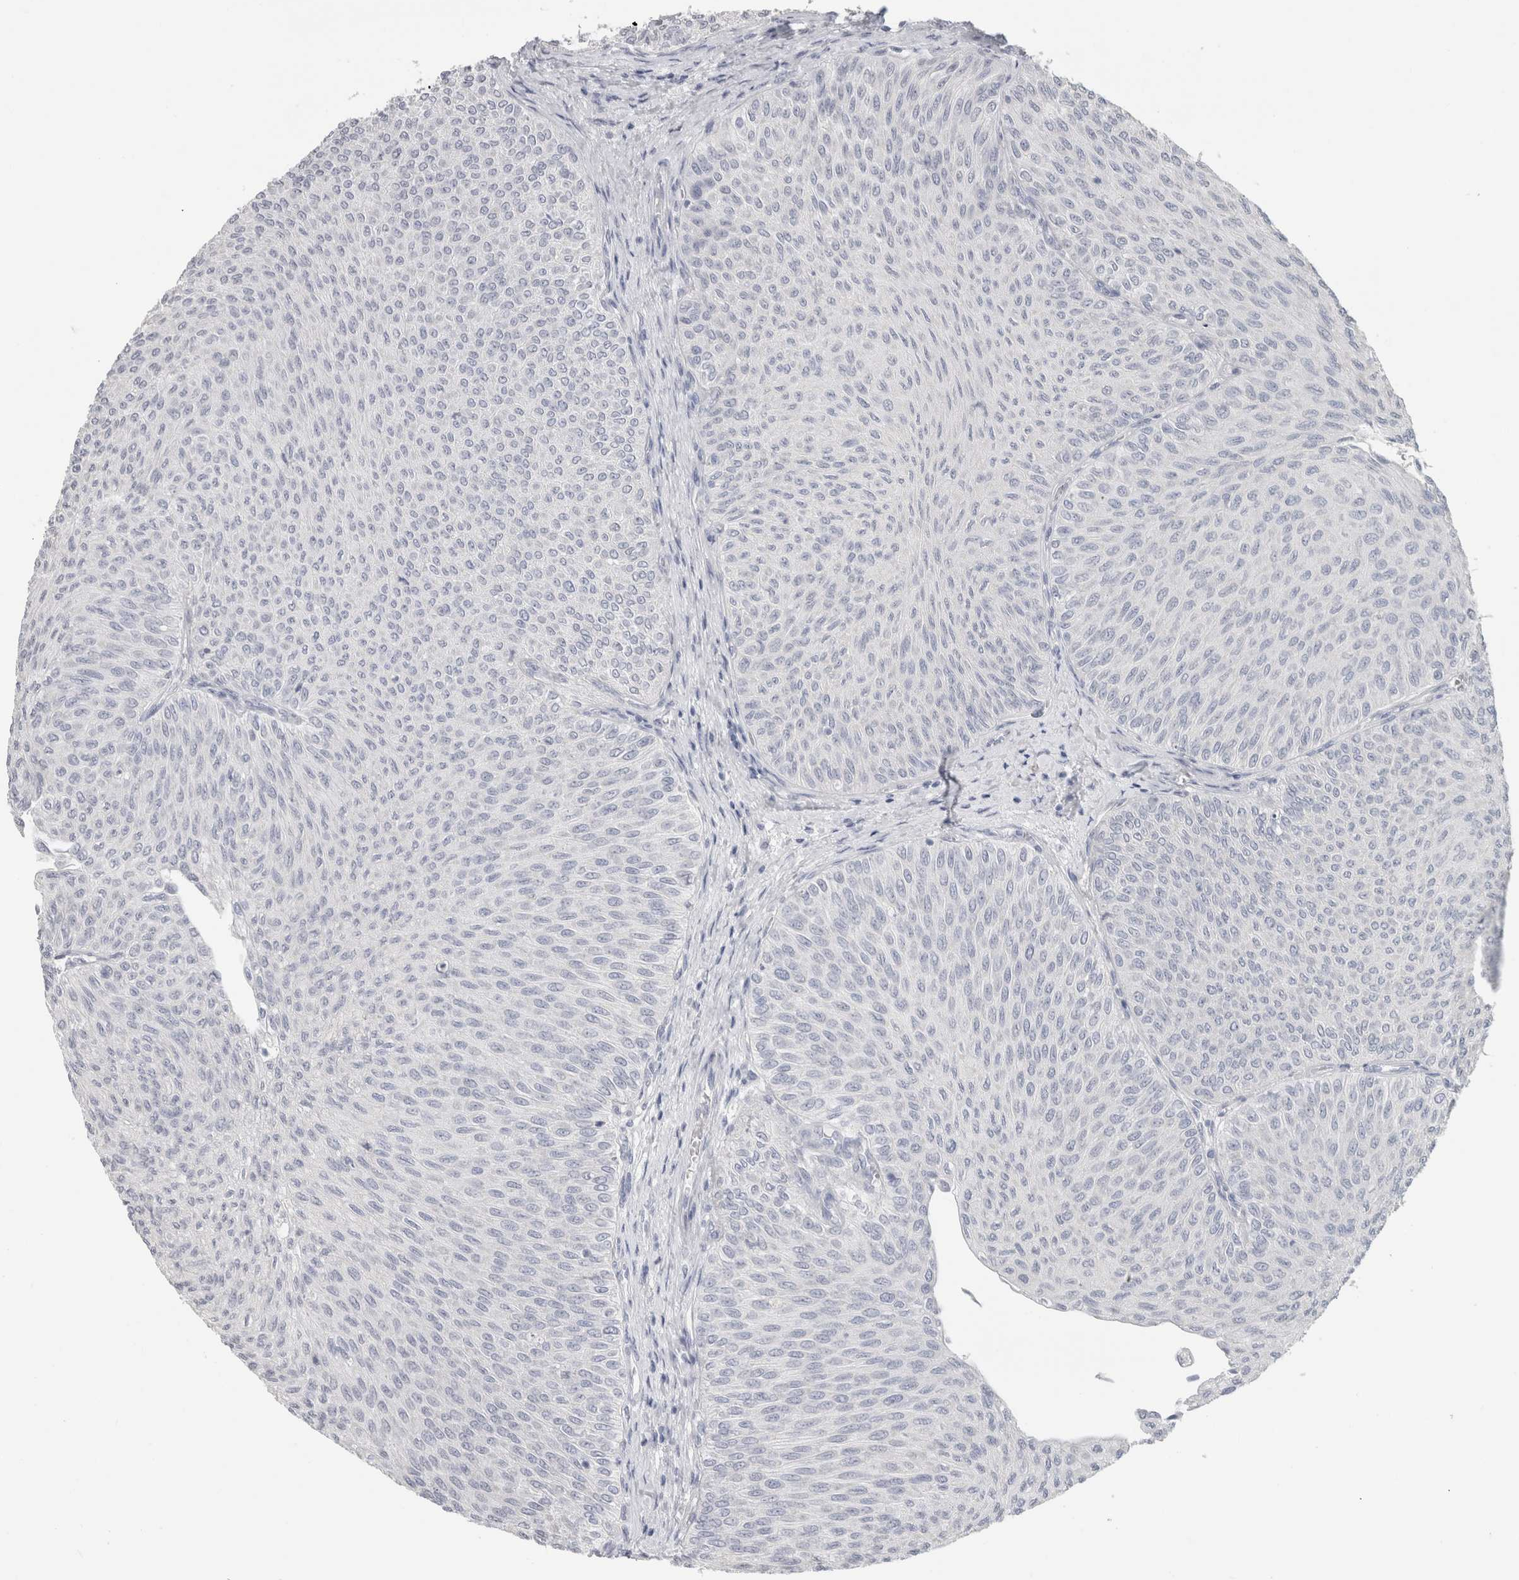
{"staining": {"intensity": "negative", "quantity": "none", "location": "none"}, "tissue": "urothelial cancer", "cell_type": "Tumor cells", "image_type": "cancer", "snomed": [{"axis": "morphology", "description": "Urothelial carcinoma, Low grade"}, {"axis": "topography", "description": "Urinary bladder"}], "caption": "Immunohistochemistry (IHC) histopathology image of neoplastic tissue: urothelial cancer stained with DAB displays no significant protein expression in tumor cells.", "gene": "SLC6A1", "patient": {"sex": "male", "age": 78}}